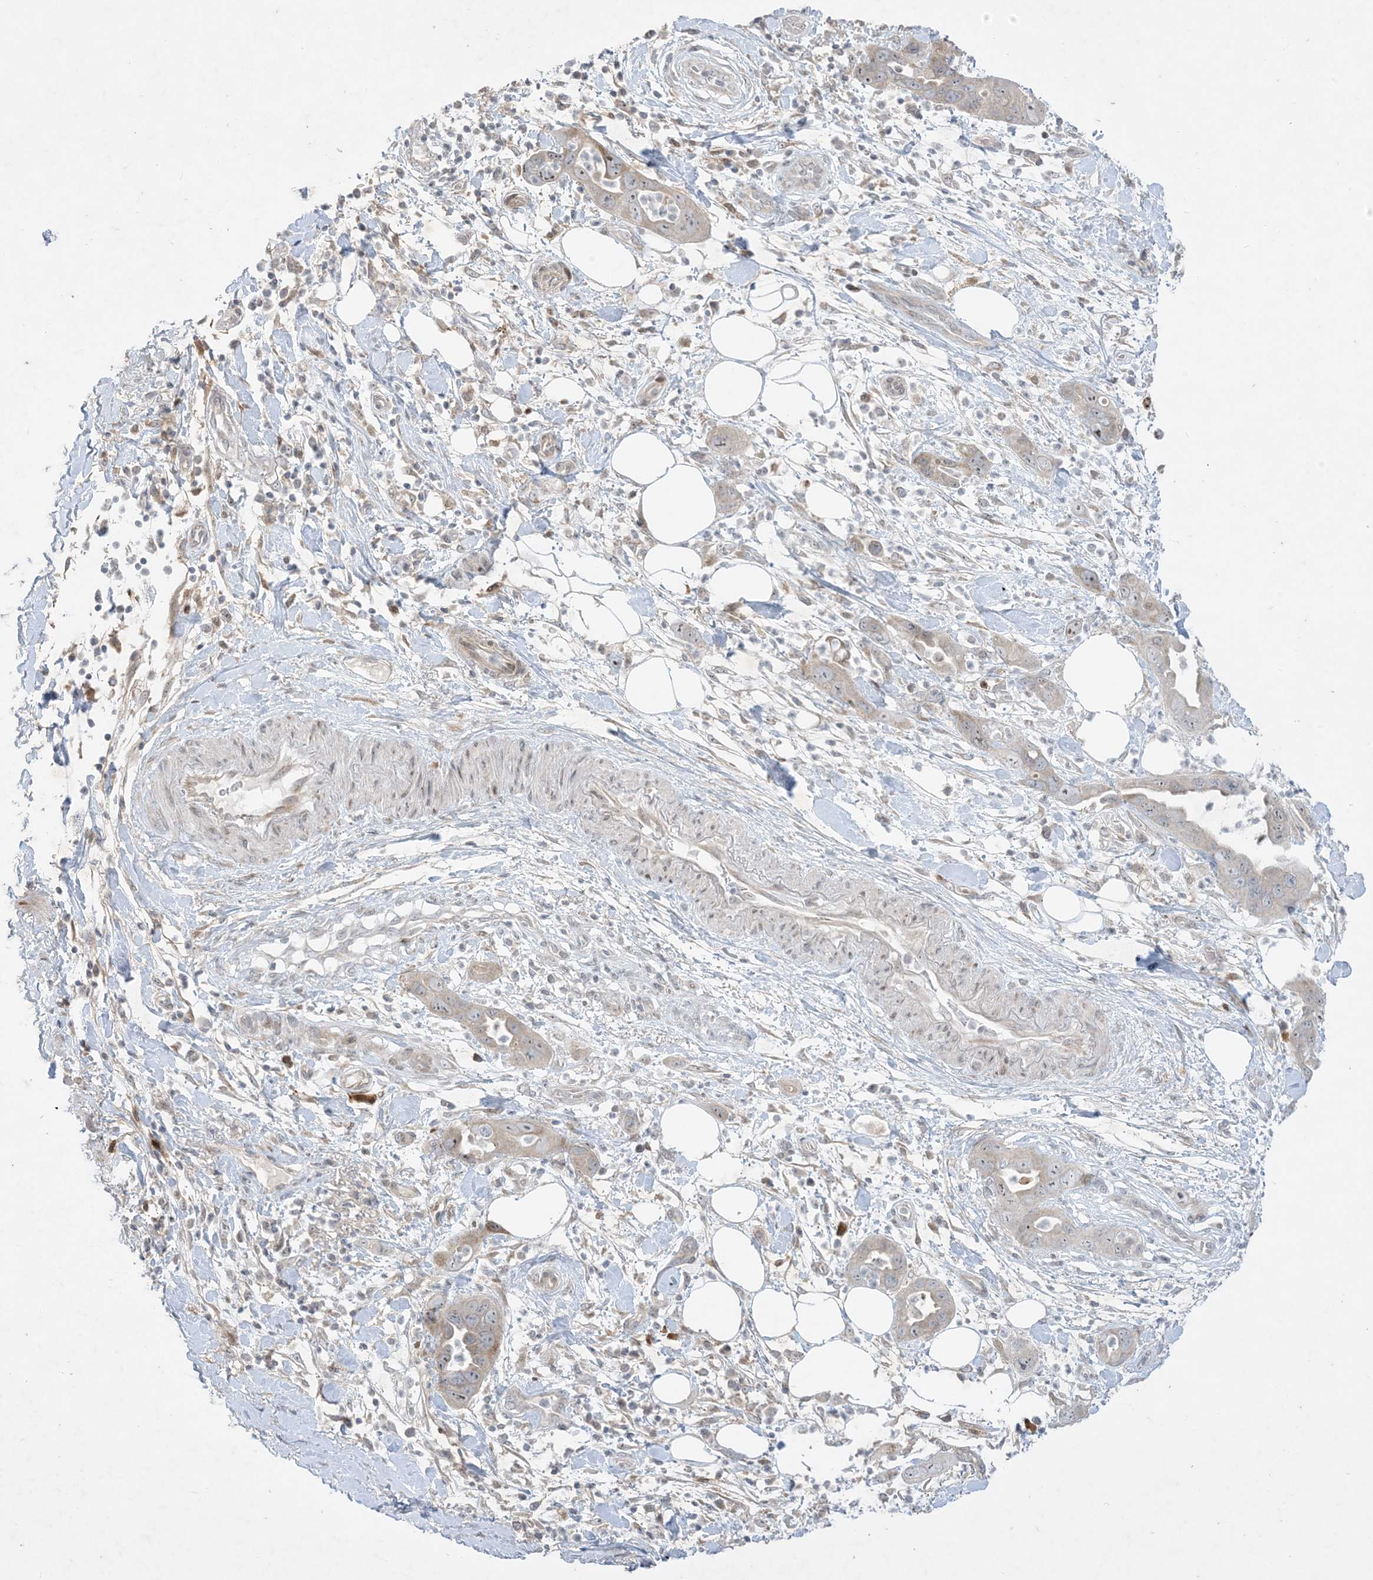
{"staining": {"intensity": "negative", "quantity": "none", "location": "none"}, "tissue": "pancreatic cancer", "cell_type": "Tumor cells", "image_type": "cancer", "snomed": [{"axis": "morphology", "description": "Adenocarcinoma, NOS"}, {"axis": "topography", "description": "Pancreas"}], "caption": "Tumor cells are negative for brown protein staining in pancreatic cancer (adenocarcinoma).", "gene": "SOGA3", "patient": {"sex": "female", "age": 71}}